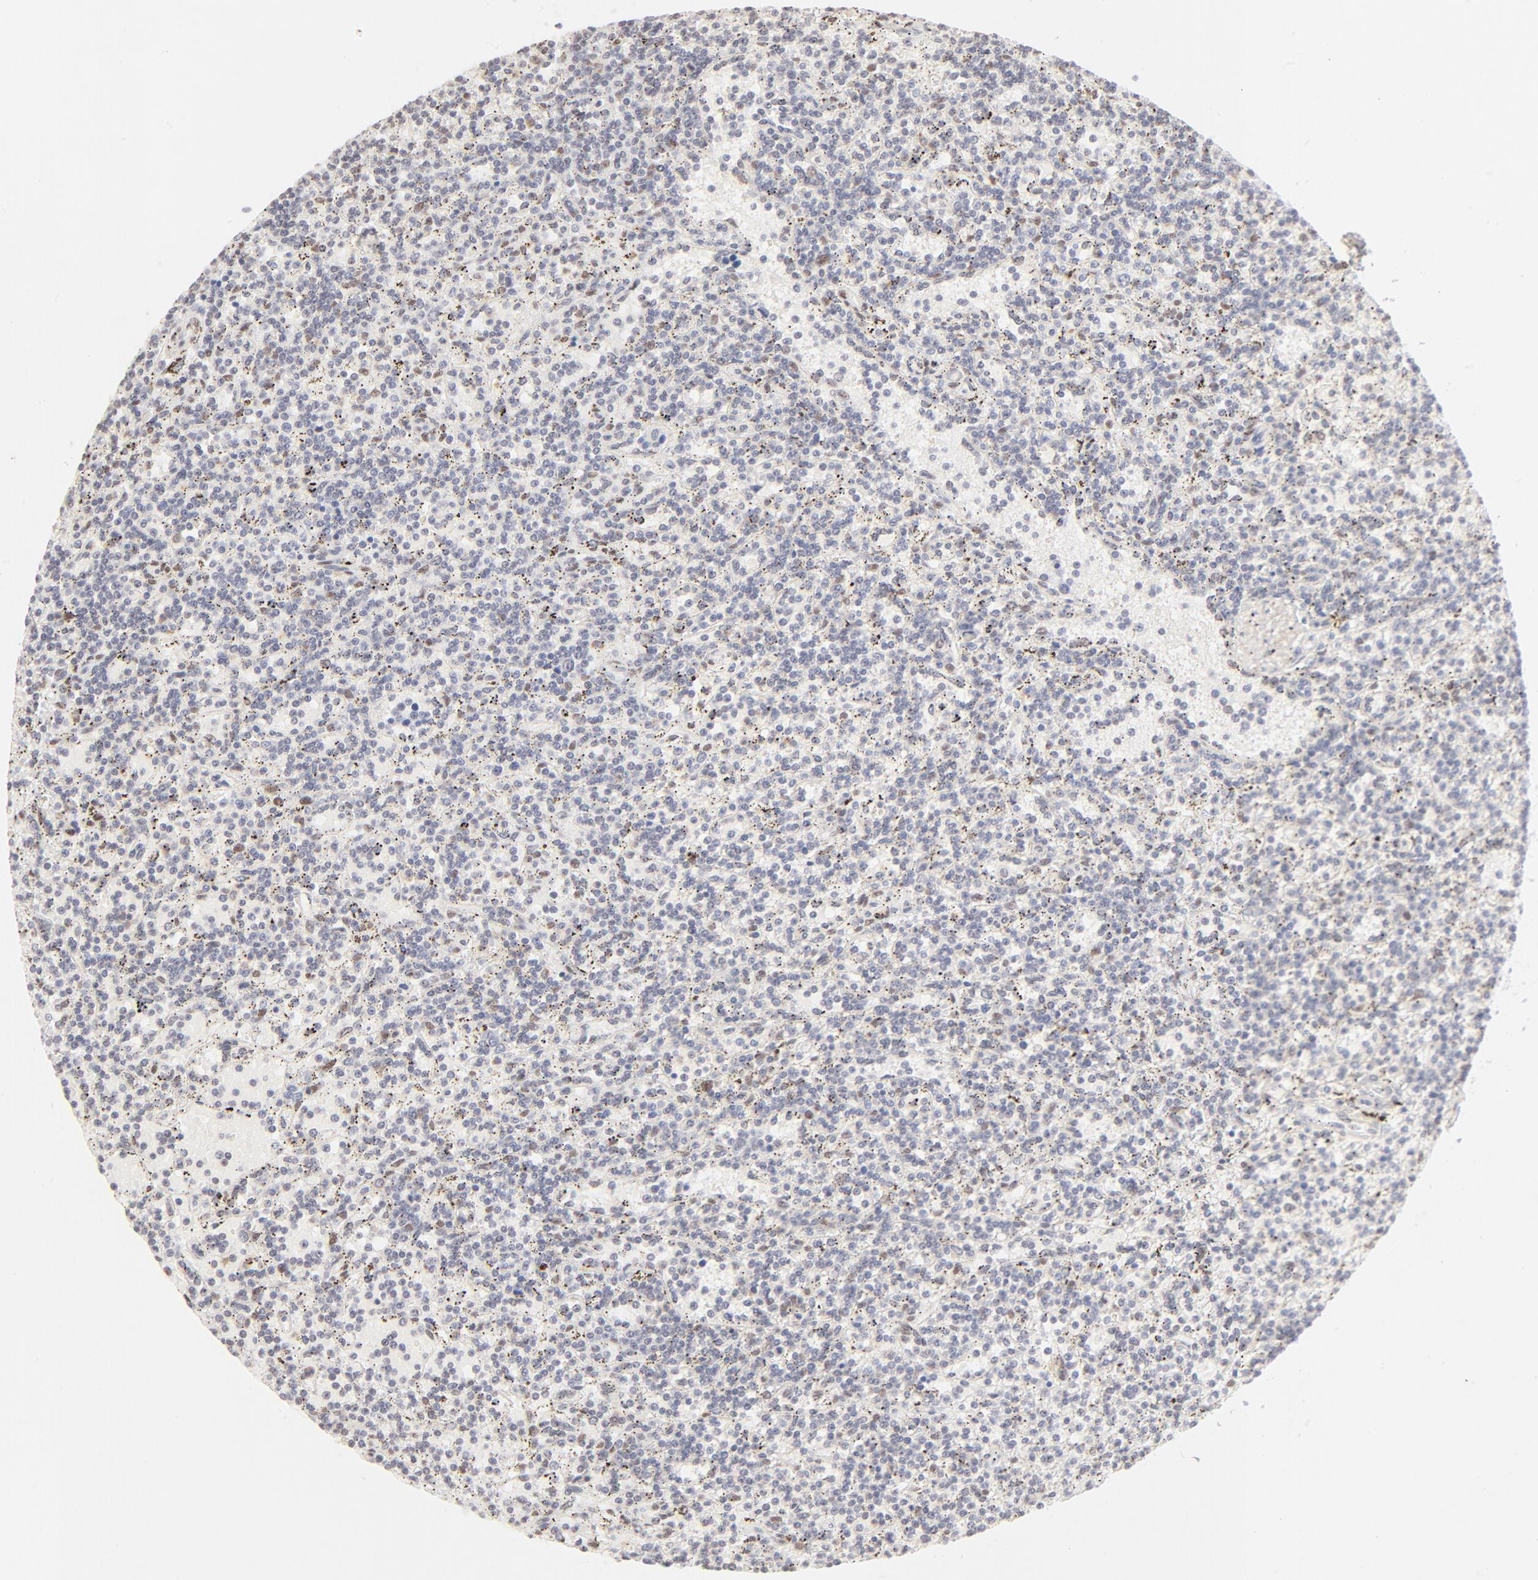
{"staining": {"intensity": "weak", "quantity": "<25%", "location": "nuclear"}, "tissue": "lymphoma", "cell_type": "Tumor cells", "image_type": "cancer", "snomed": [{"axis": "morphology", "description": "Malignant lymphoma, non-Hodgkin's type, Low grade"}, {"axis": "topography", "description": "Spleen"}], "caption": "DAB (3,3'-diaminobenzidine) immunohistochemical staining of low-grade malignant lymphoma, non-Hodgkin's type shows no significant staining in tumor cells.", "gene": "PBX1", "patient": {"sex": "male", "age": 73}}